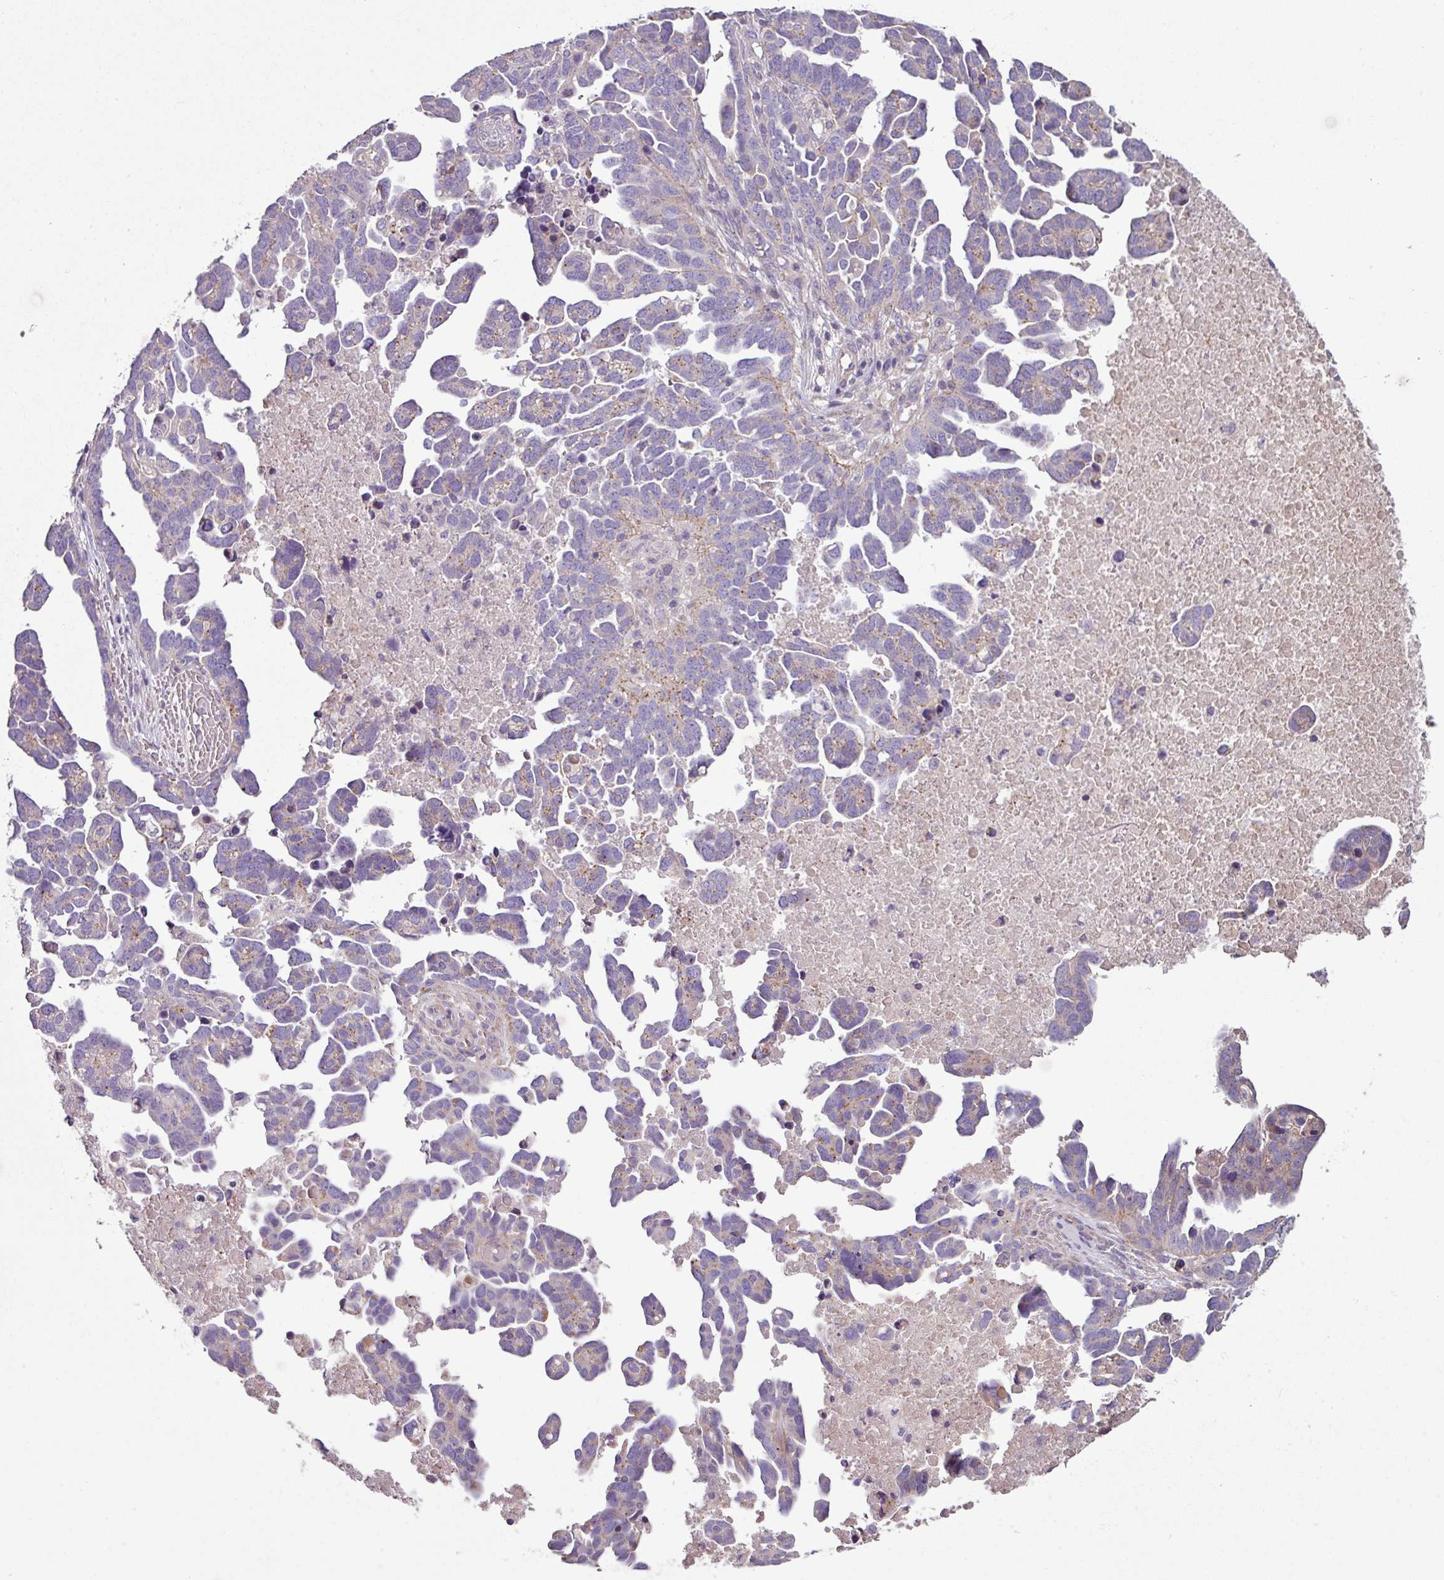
{"staining": {"intensity": "weak", "quantity": "<25%", "location": "cytoplasmic/membranous"}, "tissue": "ovarian cancer", "cell_type": "Tumor cells", "image_type": "cancer", "snomed": [{"axis": "morphology", "description": "Cystadenocarcinoma, serous, NOS"}, {"axis": "topography", "description": "Ovary"}], "caption": "Micrograph shows no protein expression in tumor cells of serous cystadenocarcinoma (ovarian) tissue.", "gene": "LRRC9", "patient": {"sex": "female", "age": 54}}